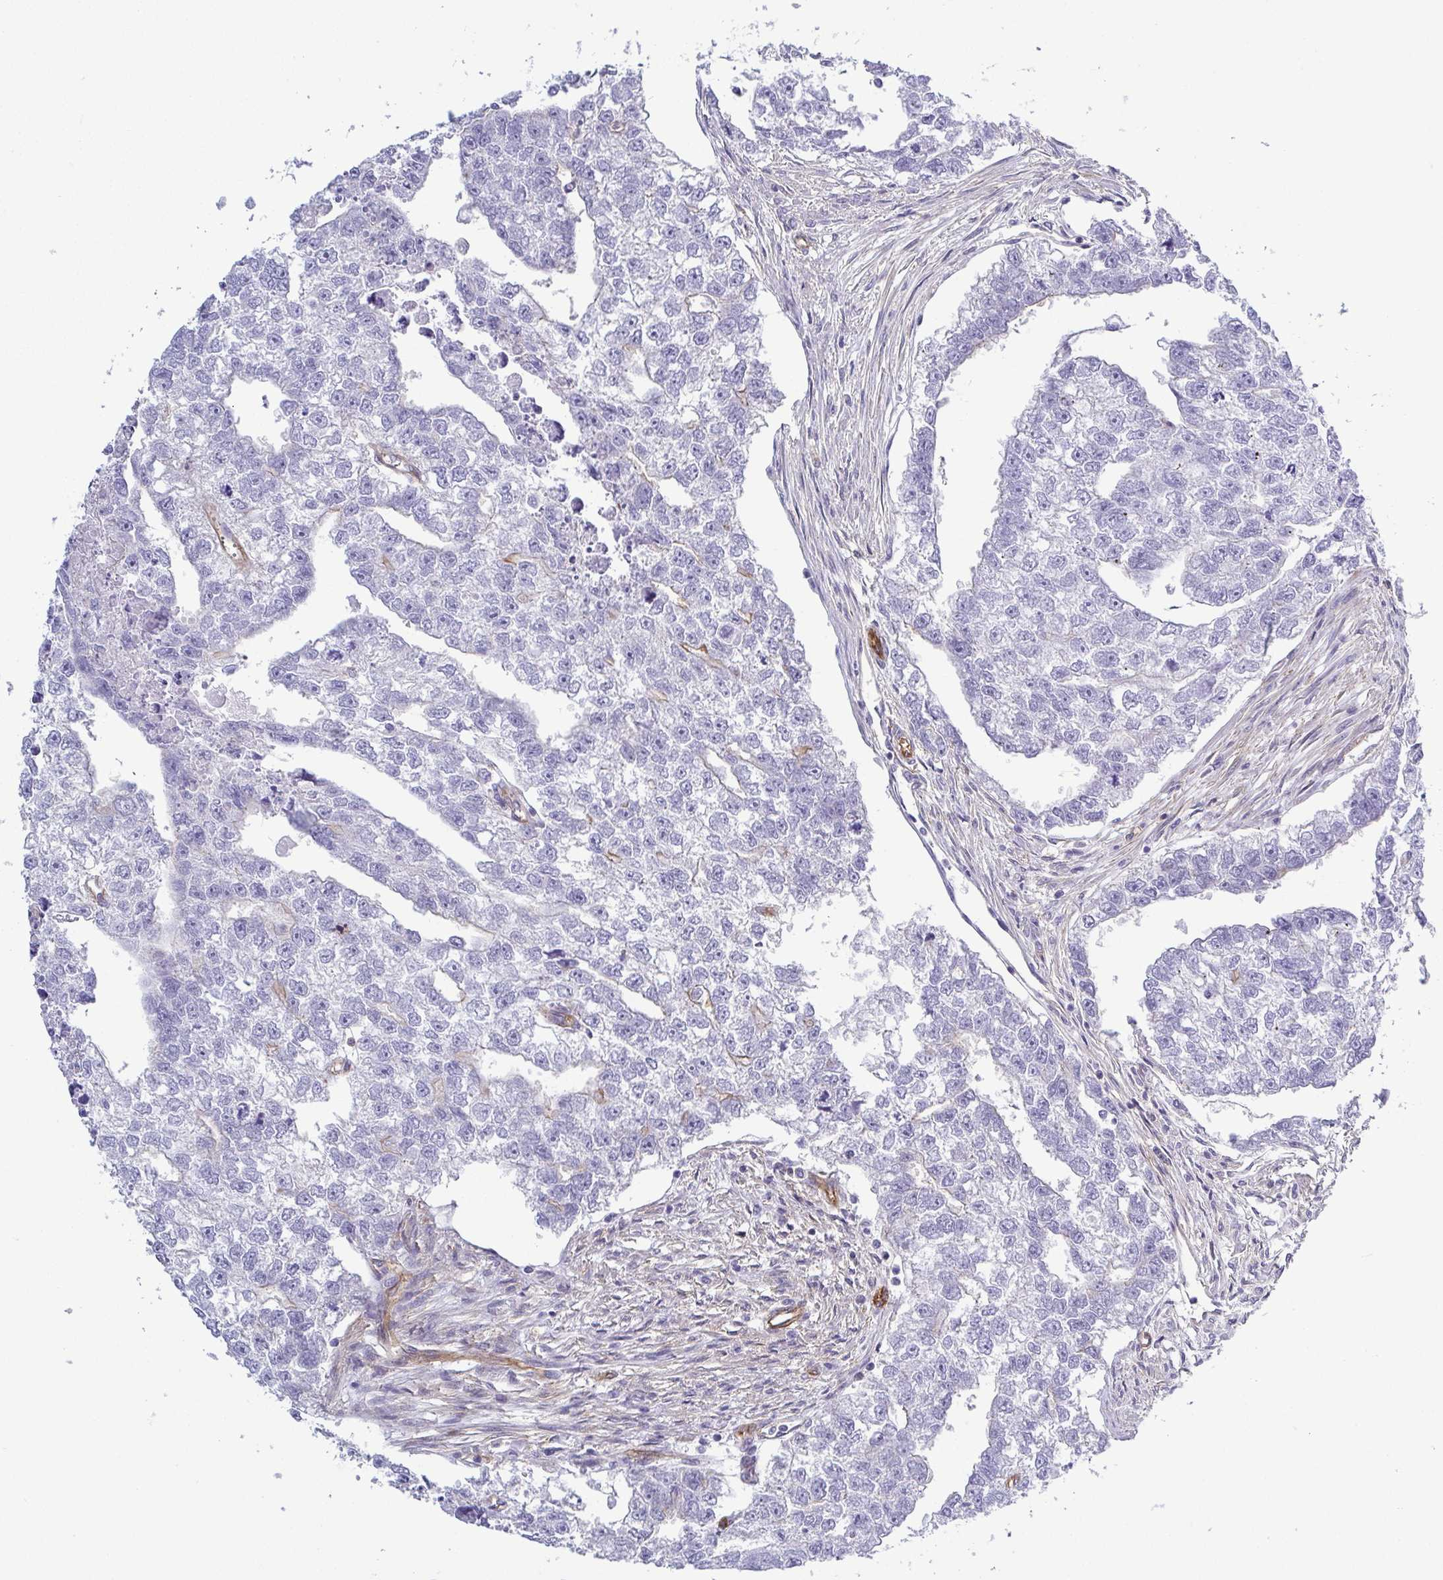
{"staining": {"intensity": "negative", "quantity": "none", "location": "none"}, "tissue": "testis cancer", "cell_type": "Tumor cells", "image_type": "cancer", "snomed": [{"axis": "morphology", "description": "Carcinoma, Embryonal, NOS"}, {"axis": "morphology", "description": "Teratoma, malignant, NOS"}, {"axis": "topography", "description": "Testis"}], "caption": "Immunohistochemistry (IHC) histopathology image of human testis cancer stained for a protein (brown), which shows no staining in tumor cells. (DAB immunohistochemistry, high magnification).", "gene": "LIMA1", "patient": {"sex": "male", "age": 44}}